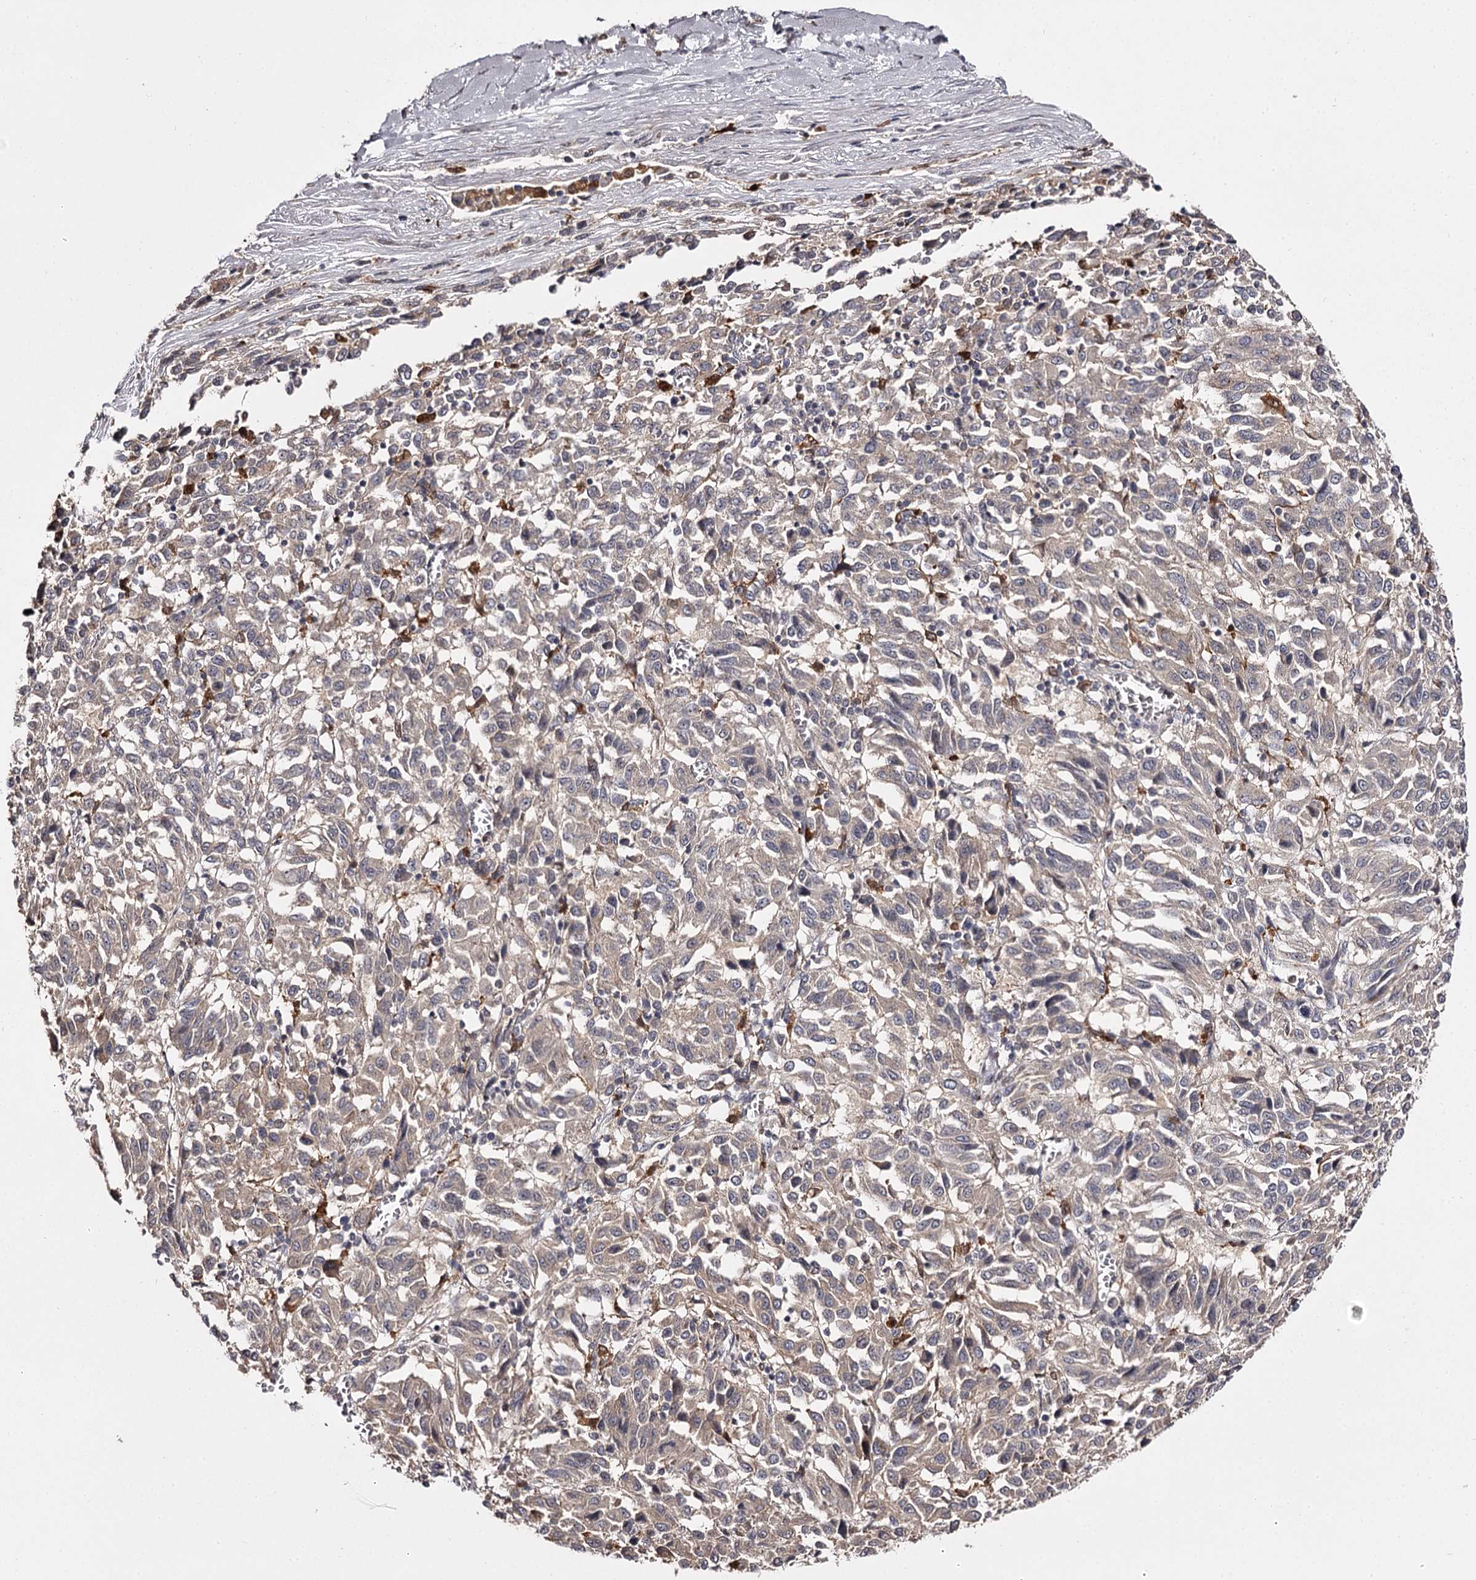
{"staining": {"intensity": "weak", "quantity": "25%-75%", "location": "cytoplasmic/membranous"}, "tissue": "melanoma", "cell_type": "Tumor cells", "image_type": "cancer", "snomed": [{"axis": "morphology", "description": "Malignant melanoma, Metastatic site"}, {"axis": "topography", "description": "Lung"}], "caption": "IHC (DAB (3,3'-diaminobenzidine)) staining of malignant melanoma (metastatic site) exhibits weak cytoplasmic/membranous protein positivity in about 25%-75% of tumor cells. The protein of interest is stained brown, and the nuclei are stained in blue (DAB IHC with brightfield microscopy, high magnification).", "gene": "SLC32A1", "patient": {"sex": "male", "age": 64}}